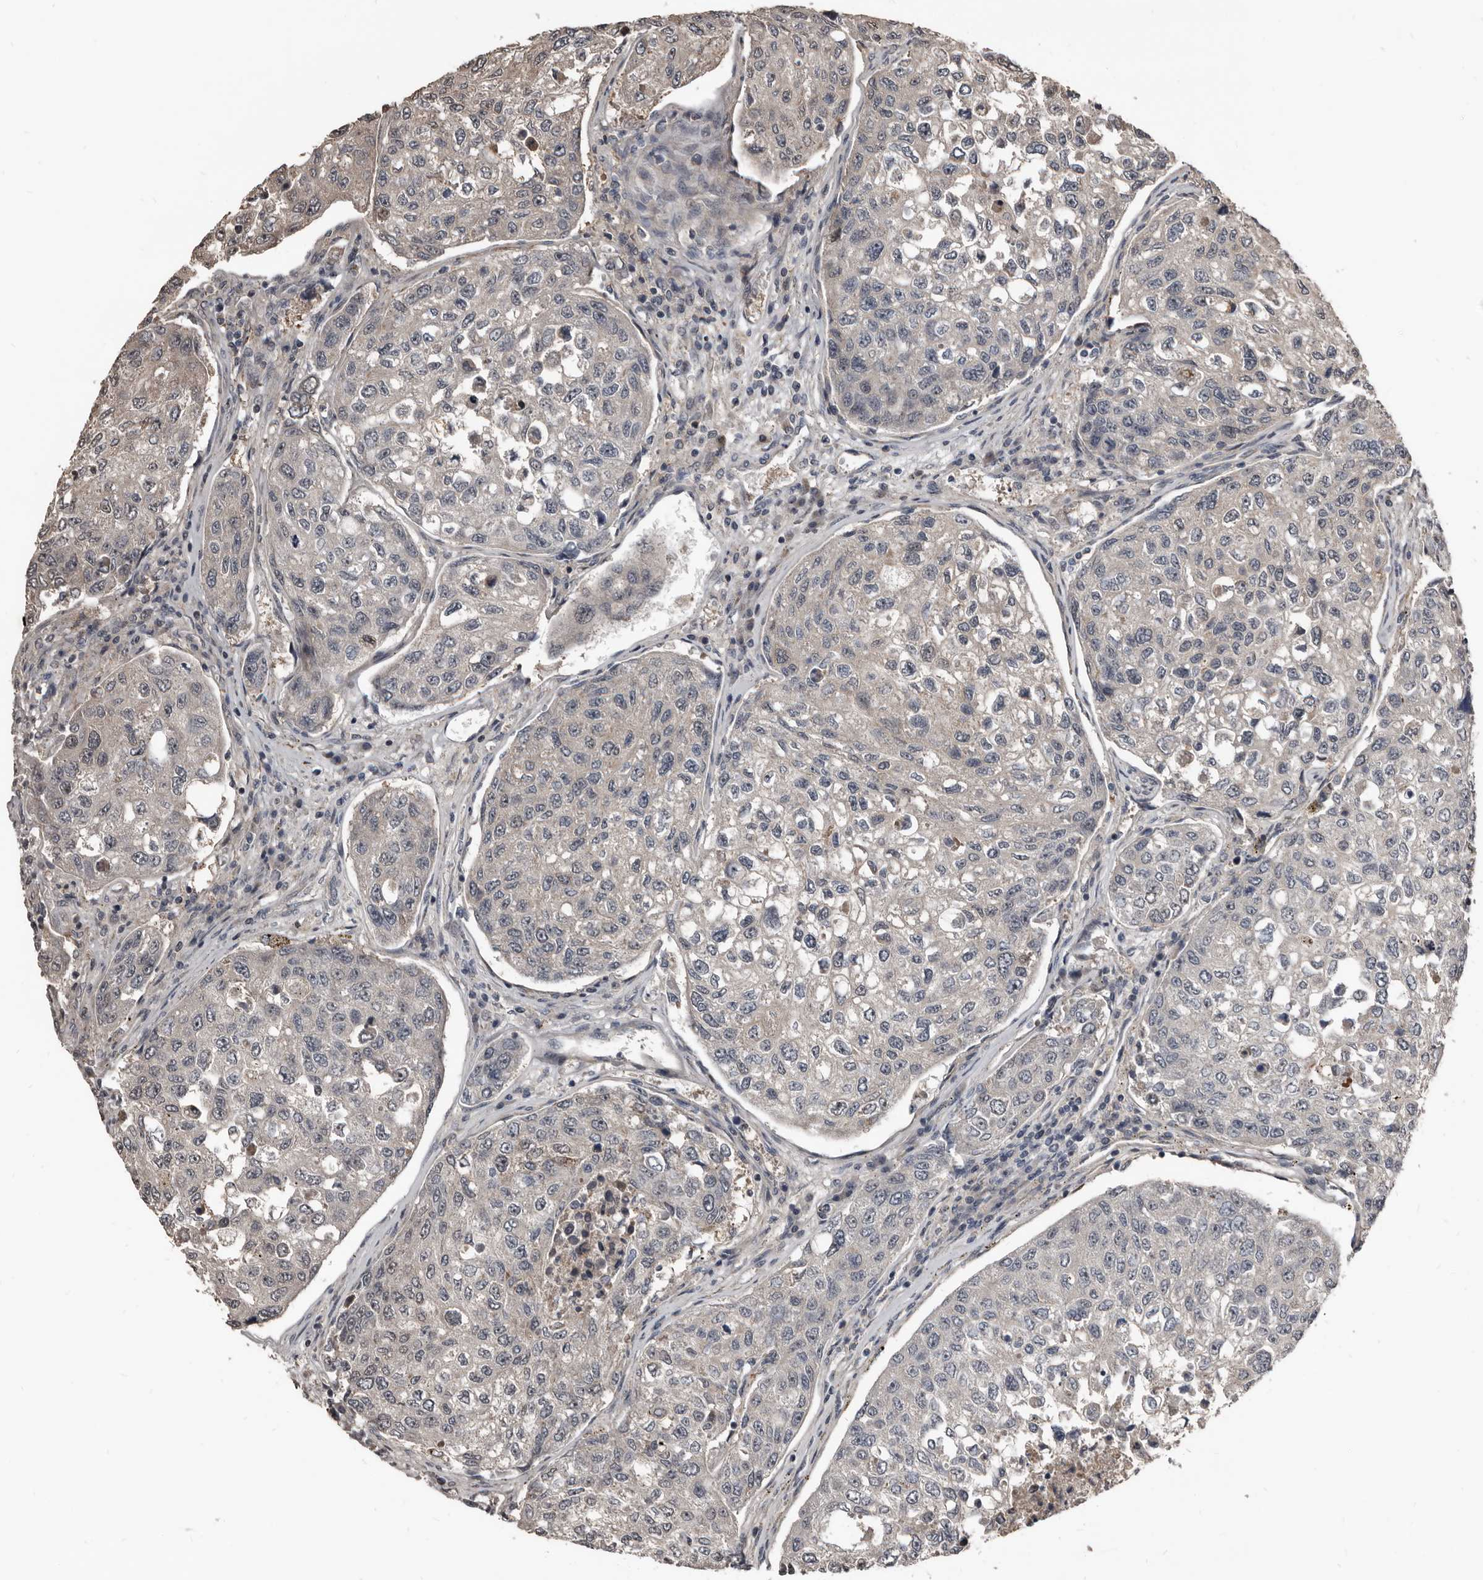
{"staining": {"intensity": "negative", "quantity": "none", "location": "none"}, "tissue": "urothelial cancer", "cell_type": "Tumor cells", "image_type": "cancer", "snomed": [{"axis": "morphology", "description": "Urothelial carcinoma, High grade"}, {"axis": "topography", "description": "Lymph node"}, {"axis": "topography", "description": "Urinary bladder"}], "caption": "An immunohistochemistry micrograph of urothelial cancer is shown. There is no staining in tumor cells of urothelial cancer.", "gene": "DHPS", "patient": {"sex": "male", "age": 51}}